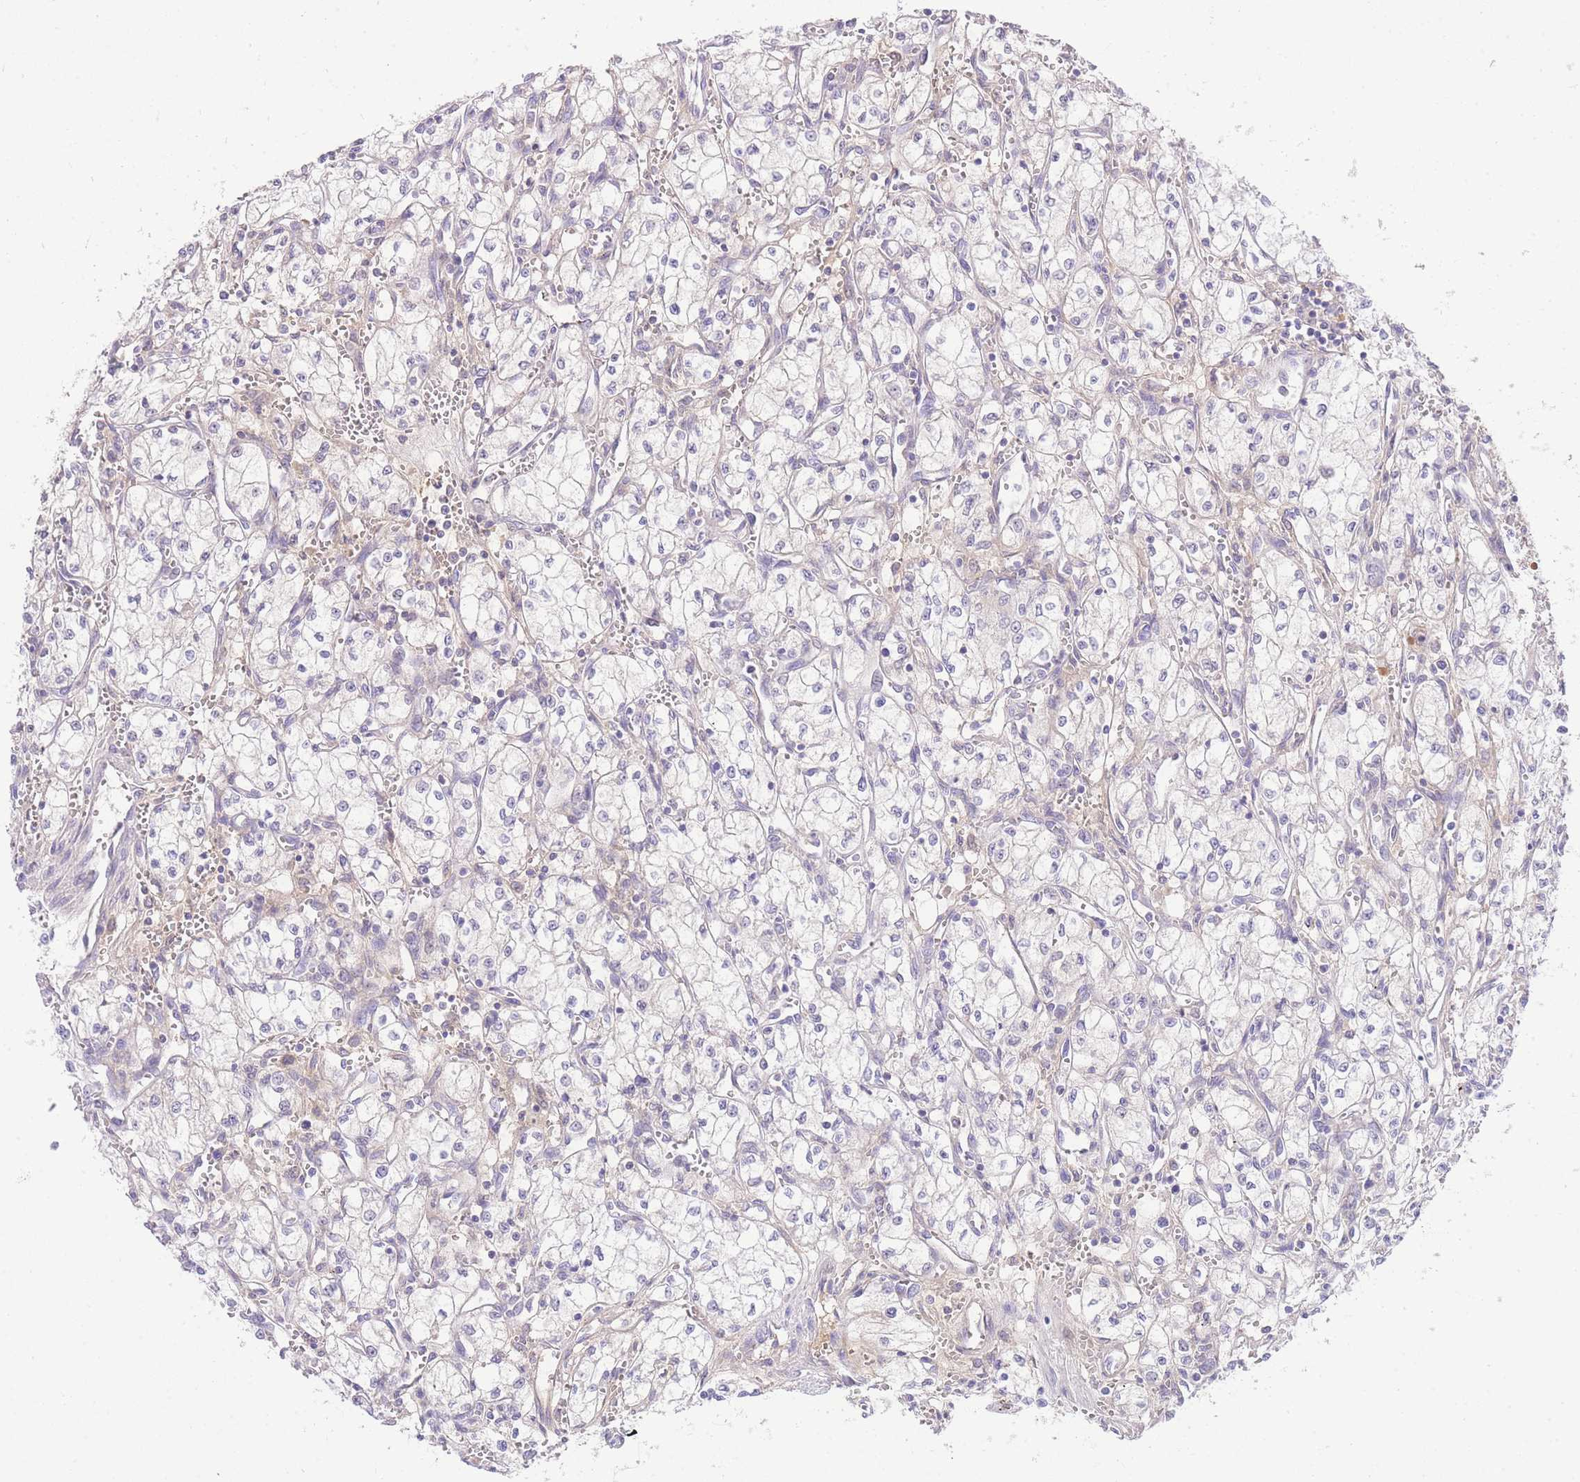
{"staining": {"intensity": "negative", "quantity": "none", "location": "none"}, "tissue": "renal cancer", "cell_type": "Tumor cells", "image_type": "cancer", "snomed": [{"axis": "morphology", "description": "Adenocarcinoma, NOS"}, {"axis": "topography", "description": "Kidney"}], "caption": "Immunohistochemistry micrograph of neoplastic tissue: renal cancer (adenocarcinoma) stained with DAB reveals no significant protein positivity in tumor cells.", "gene": "LIPH", "patient": {"sex": "male", "age": 59}}